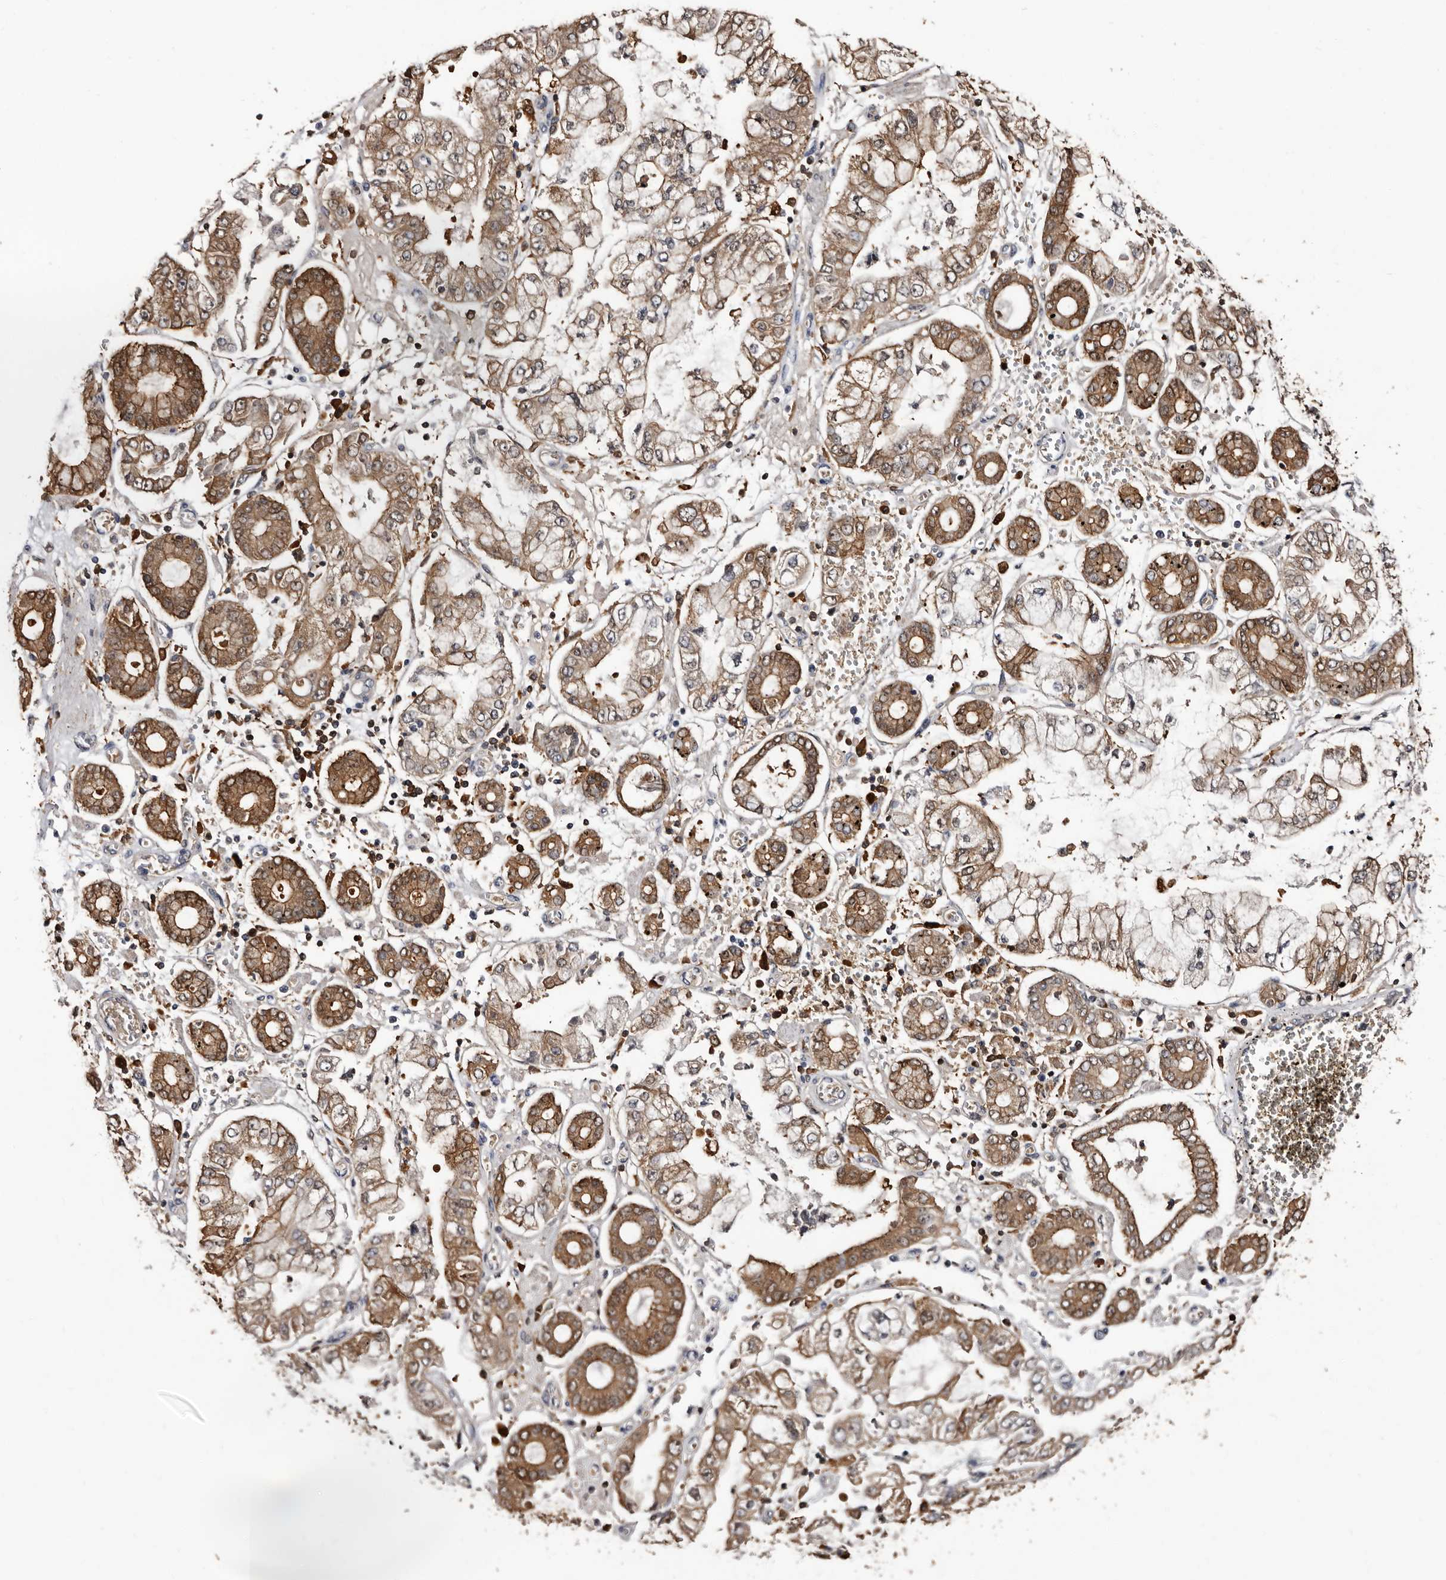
{"staining": {"intensity": "moderate", "quantity": ">75%", "location": "cytoplasmic/membranous"}, "tissue": "stomach cancer", "cell_type": "Tumor cells", "image_type": "cancer", "snomed": [{"axis": "morphology", "description": "Adenocarcinoma, NOS"}, {"axis": "topography", "description": "Stomach"}], "caption": "A photomicrograph showing moderate cytoplasmic/membranous positivity in approximately >75% of tumor cells in stomach adenocarcinoma, as visualized by brown immunohistochemical staining.", "gene": "DNPH1", "patient": {"sex": "male", "age": 76}}